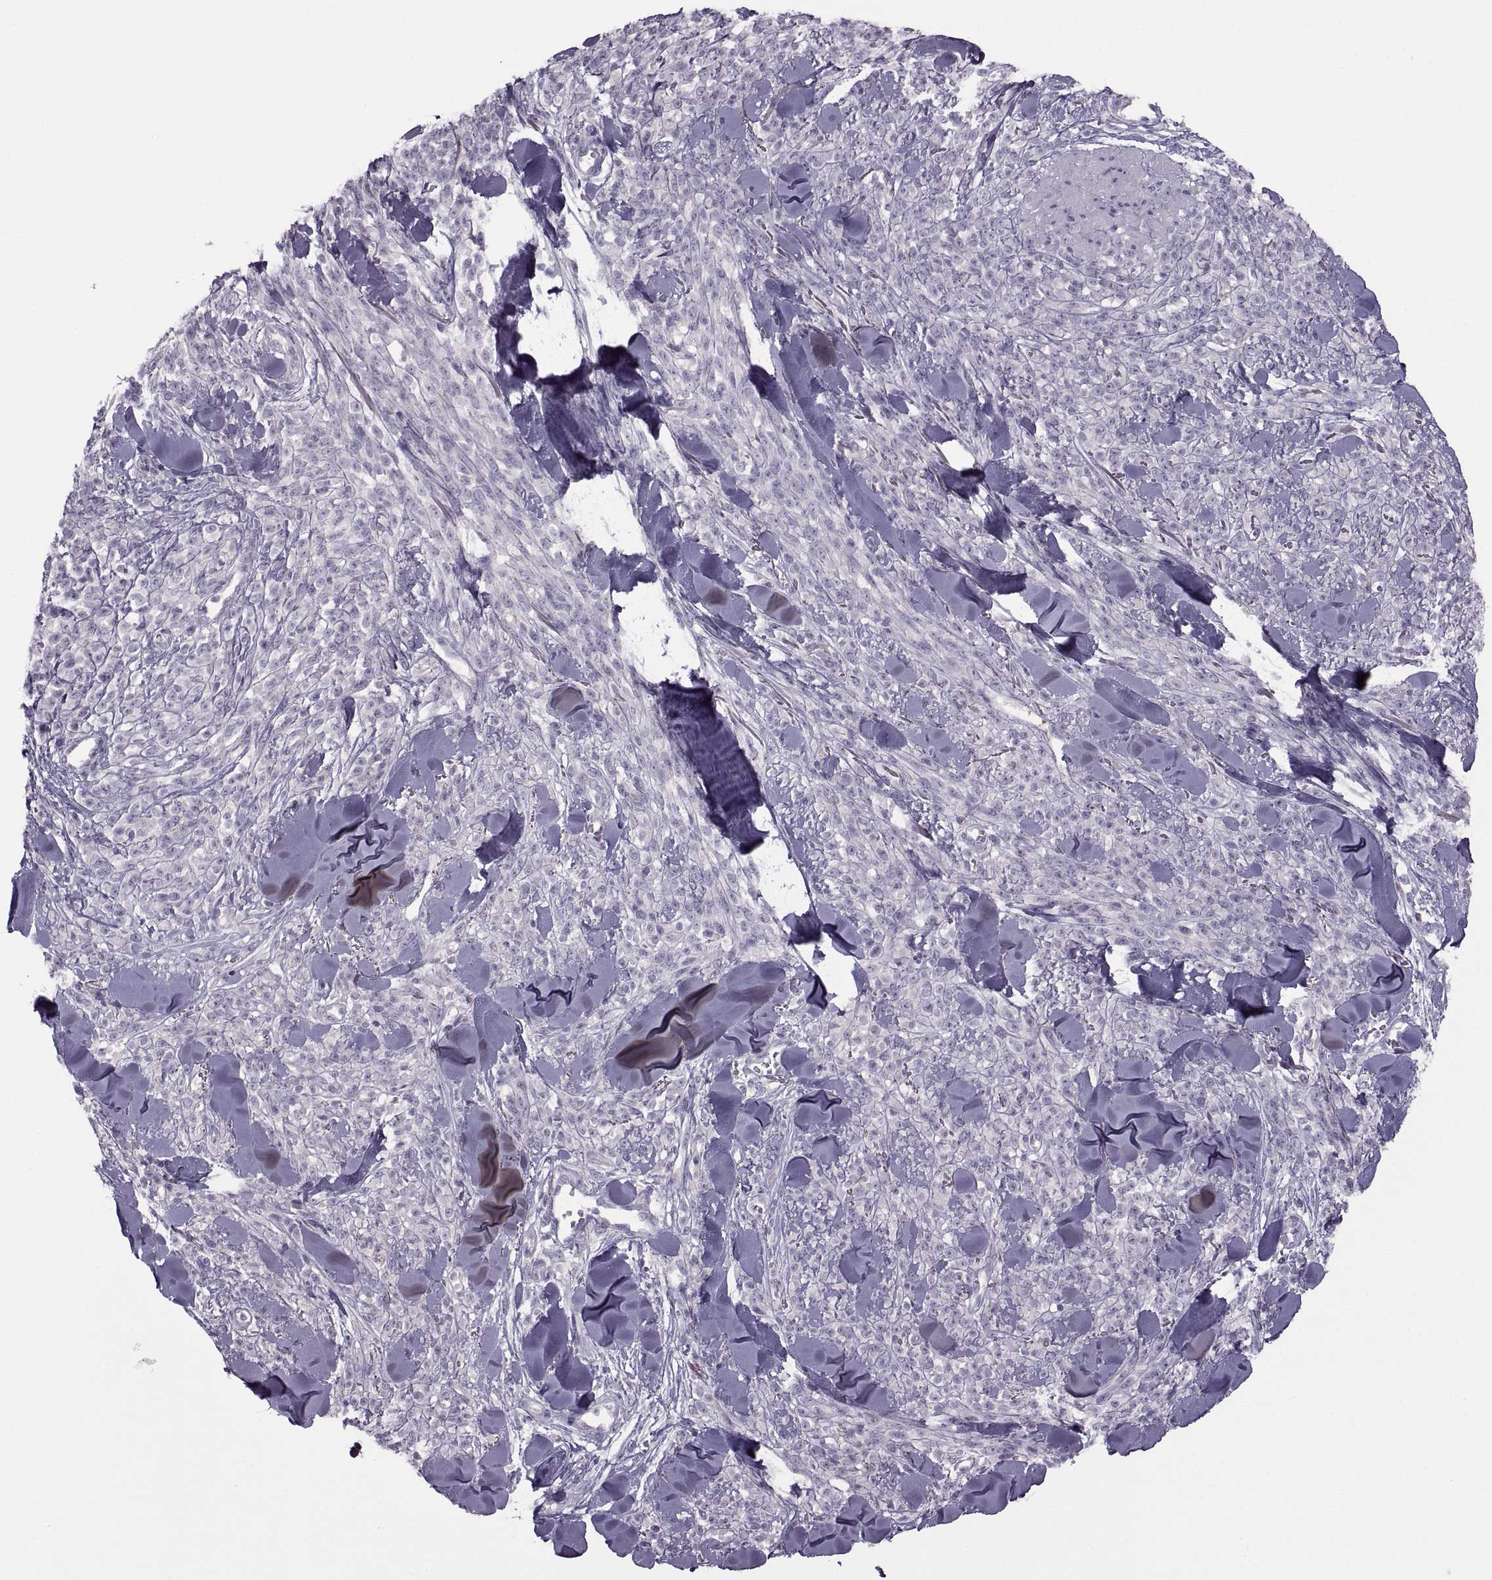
{"staining": {"intensity": "negative", "quantity": "none", "location": "none"}, "tissue": "melanoma", "cell_type": "Tumor cells", "image_type": "cancer", "snomed": [{"axis": "morphology", "description": "Malignant melanoma, NOS"}, {"axis": "topography", "description": "Skin"}, {"axis": "topography", "description": "Skin of trunk"}], "caption": "High power microscopy image of an immunohistochemistry (IHC) image of malignant melanoma, revealing no significant staining in tumor cells.", "gene": "H2AP", "patient": {"sex": "male", "age": 74}}